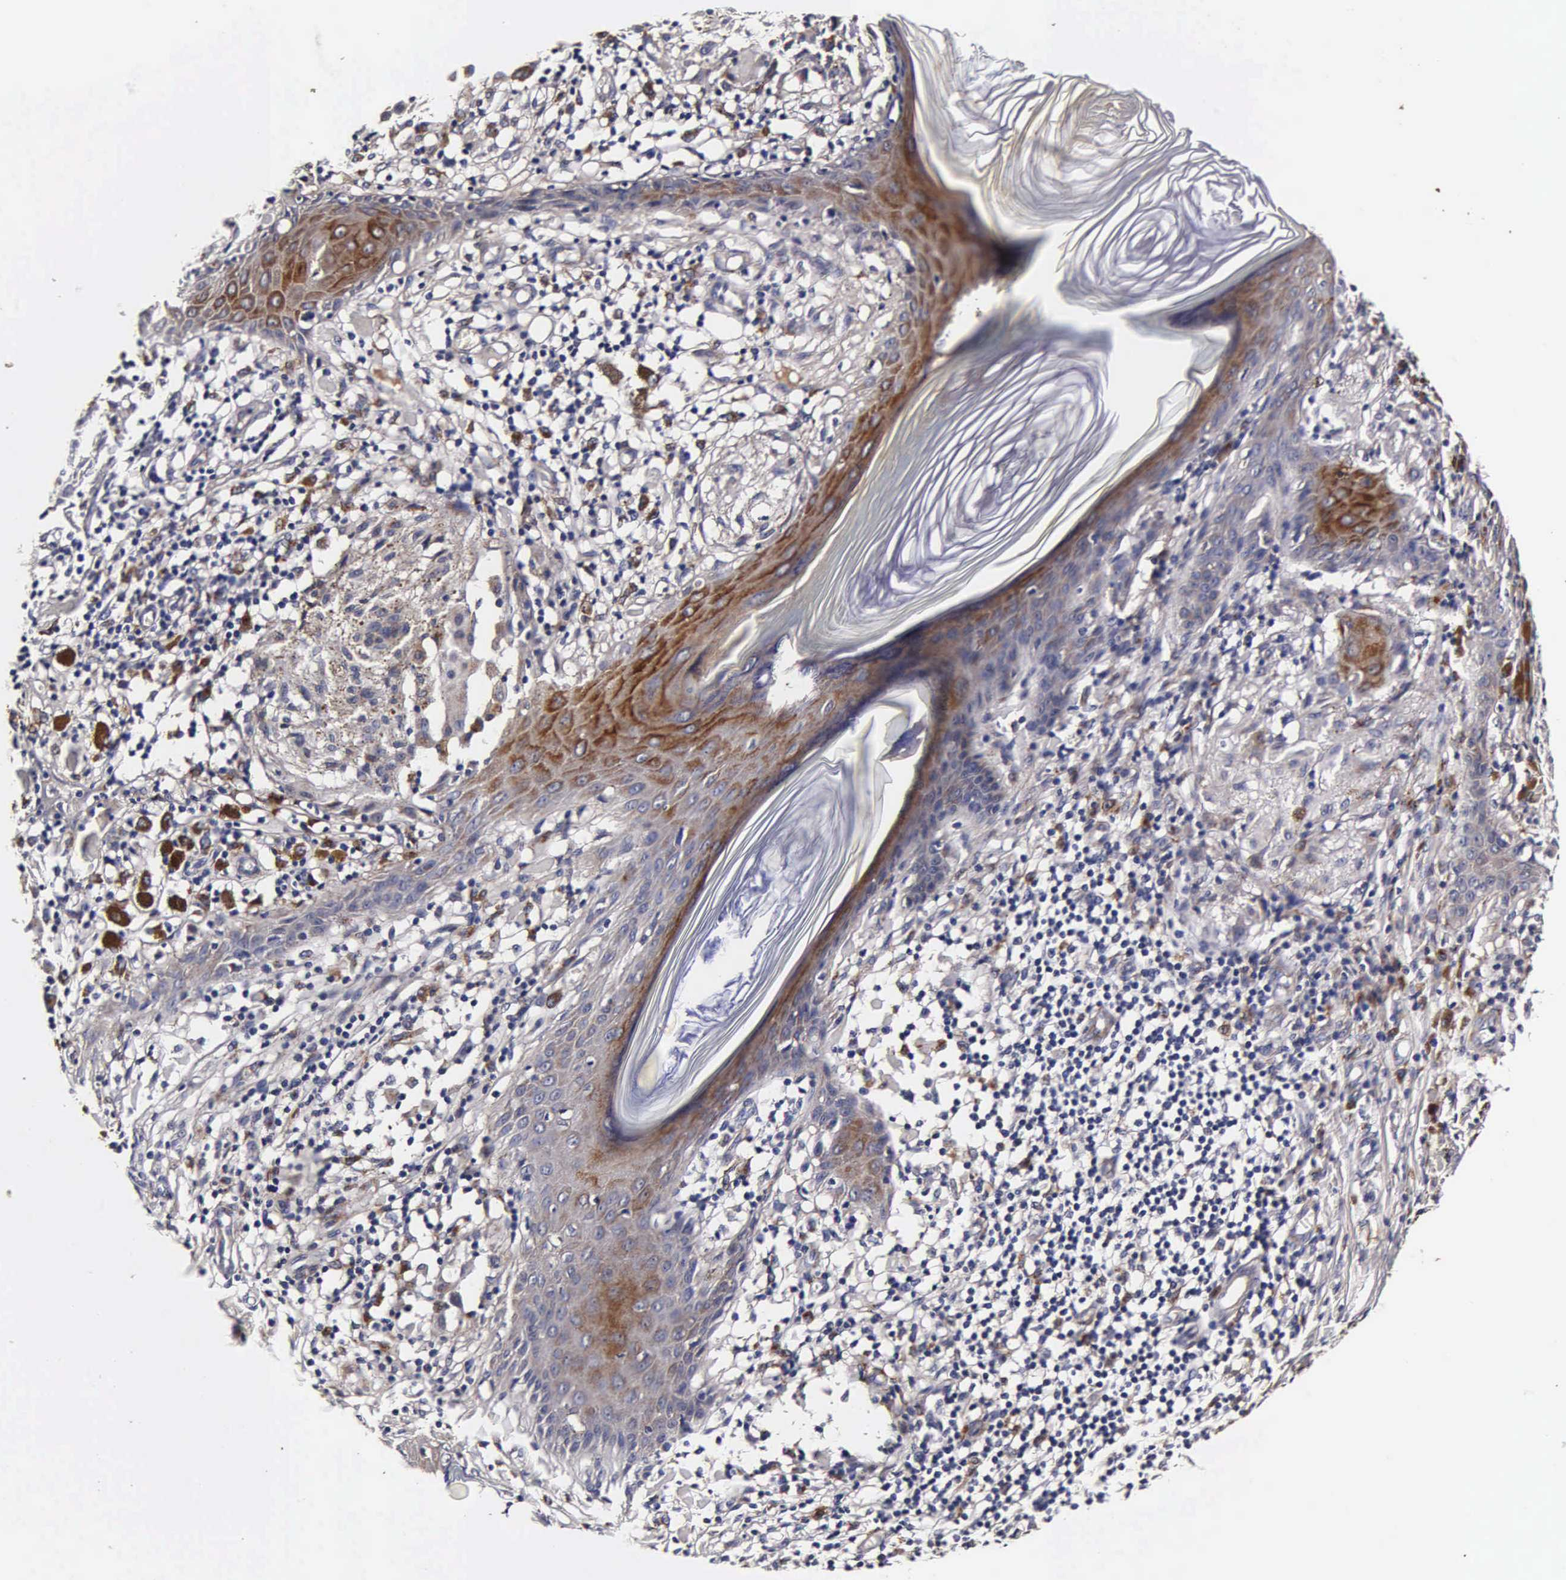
{"staining": {"intensity": "negative", "quantity": "none", "location": "none"}, "tissue": "melanoma", "cell_type": "Tumor cells", "image_type": "cancer", "snomed": [{"axis": "morphology", "description": "Malignant melanoma, NOS"}, {"axis": "topography", "description": "Skin"}], "caption": "This is a photomicrograph of immunohistochemistry (IHC) staining of melanoma, which shows no positivity in tumor cells. (DAB immunohistochemistry with hematoxylin counter stain).", "gene": "CST3", "patient": {"sex": "male", "age": 36}}